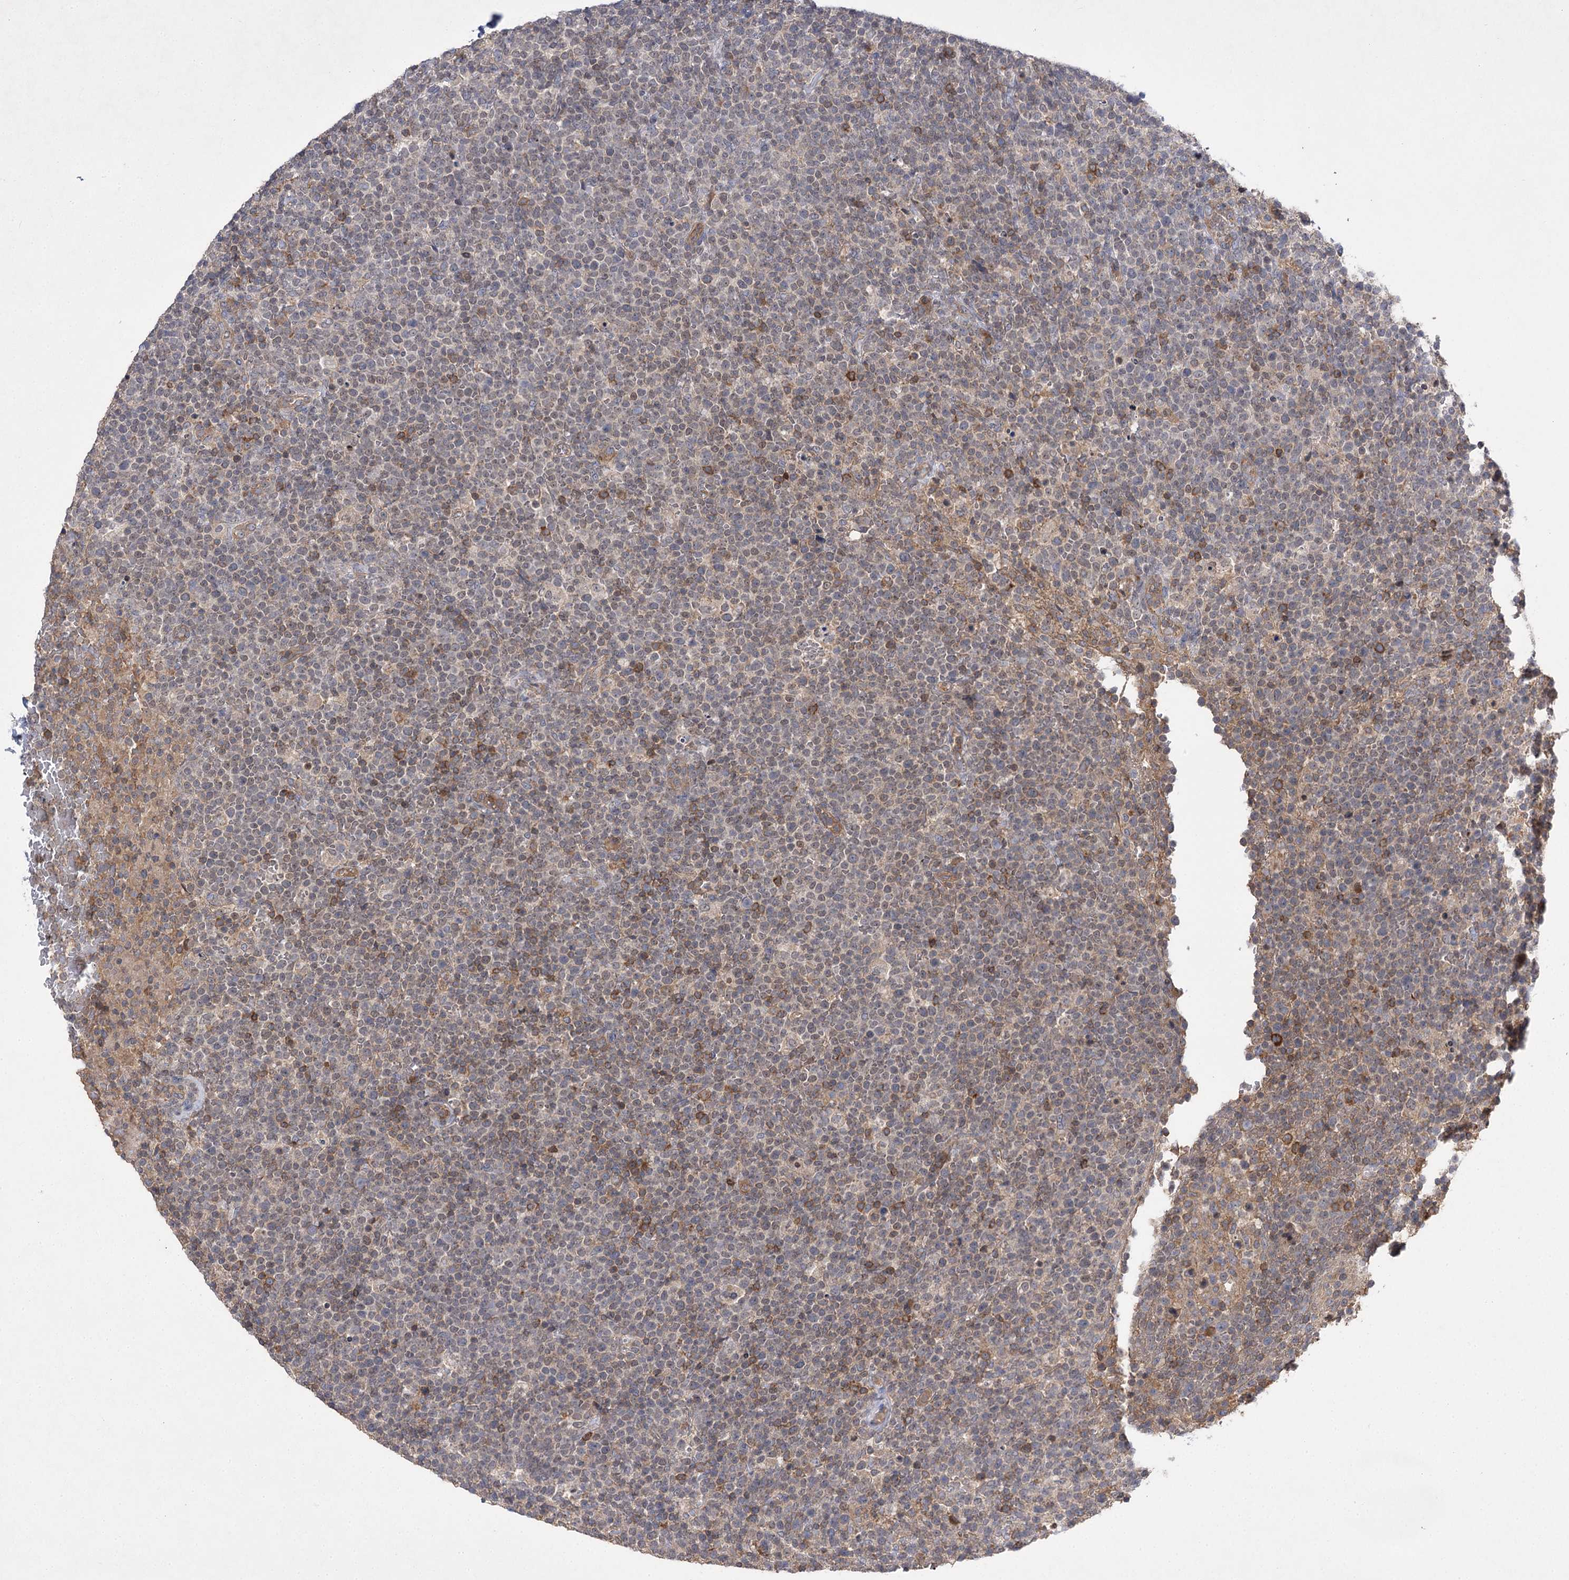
{"staining": {"intensity": "weak", "quantity": "<25%", "location": "cytoplasmic/membranous"}, "tissue": "lymphoma", "cell_type": "Tumor cells", "image_type": "cancer", "snomed": [{"axis": "morphology", "description": "Malignant lymphoma, non-Hodgkin's type, High grade"}, {"axis": "topography", "description": "Lymph node"}], "caption": "Immunohistochemistry image of lymphoma stained for a protein (brown), which exhibits no expression in tumor cells.", "gene": "BCR", "patient": {"sex": "male", "age": 61}}